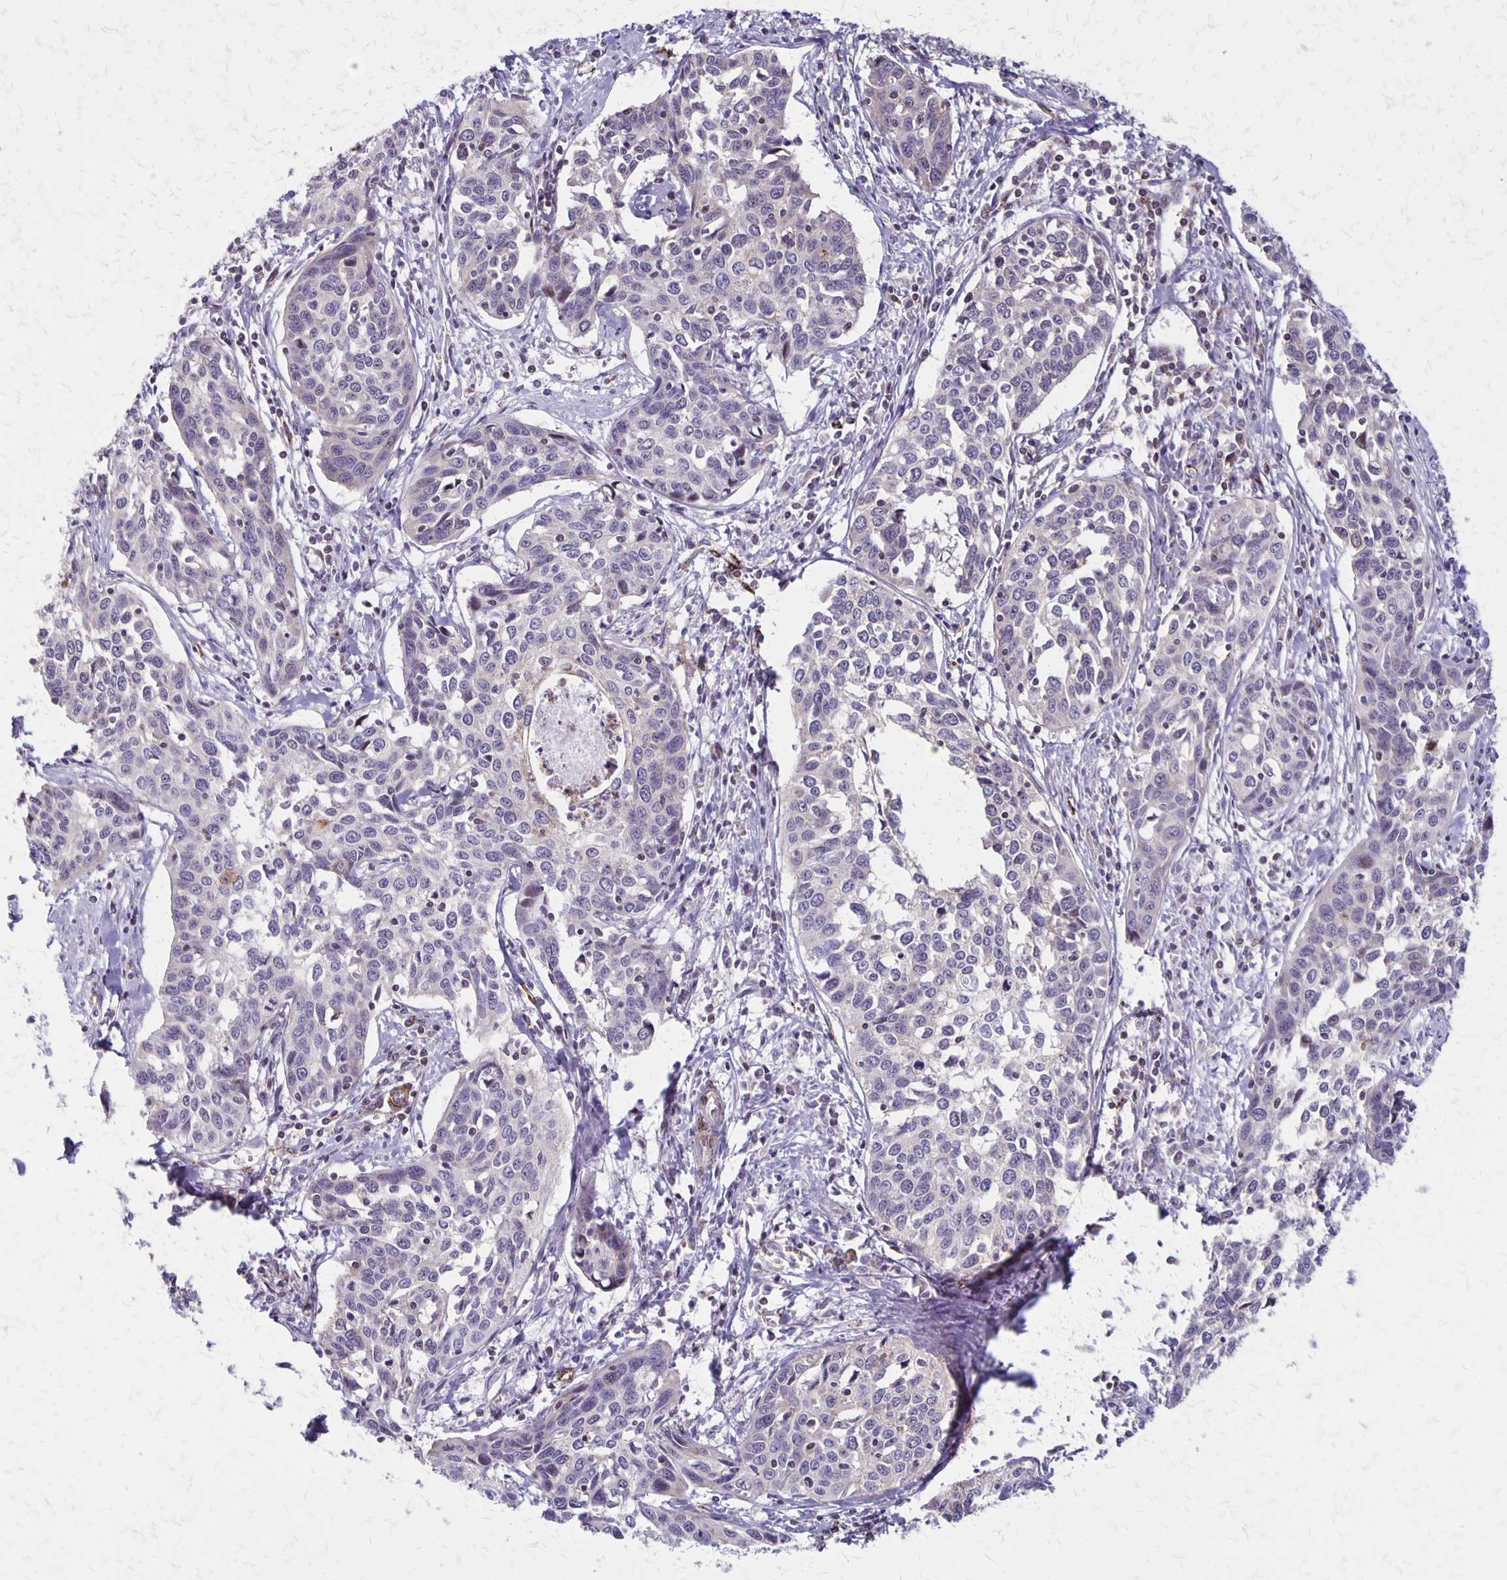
{"staining": {"intensity": "negative", "quantity": "none", "location": "none"}, "tissue": "cervical cancer", "cell_type": "Tumor cells", "image_type": "cancer", "snomed": [{"axis": "morphology", "description": "Squamous cell carcinoma, NOS"}, {"axis": "topography", "description": "Cervix"}], "caption": "An image of cervical cancer stained for a protein reveals no brown staining in tumor cells. The staining is performed using DAB (3,3'-diaminobenzidine) brown chromogen with nuclei counter-stained in using hematoxylin.", "gene": "SEPTIN5", "patient": {"sex": "female", "age": 31}}